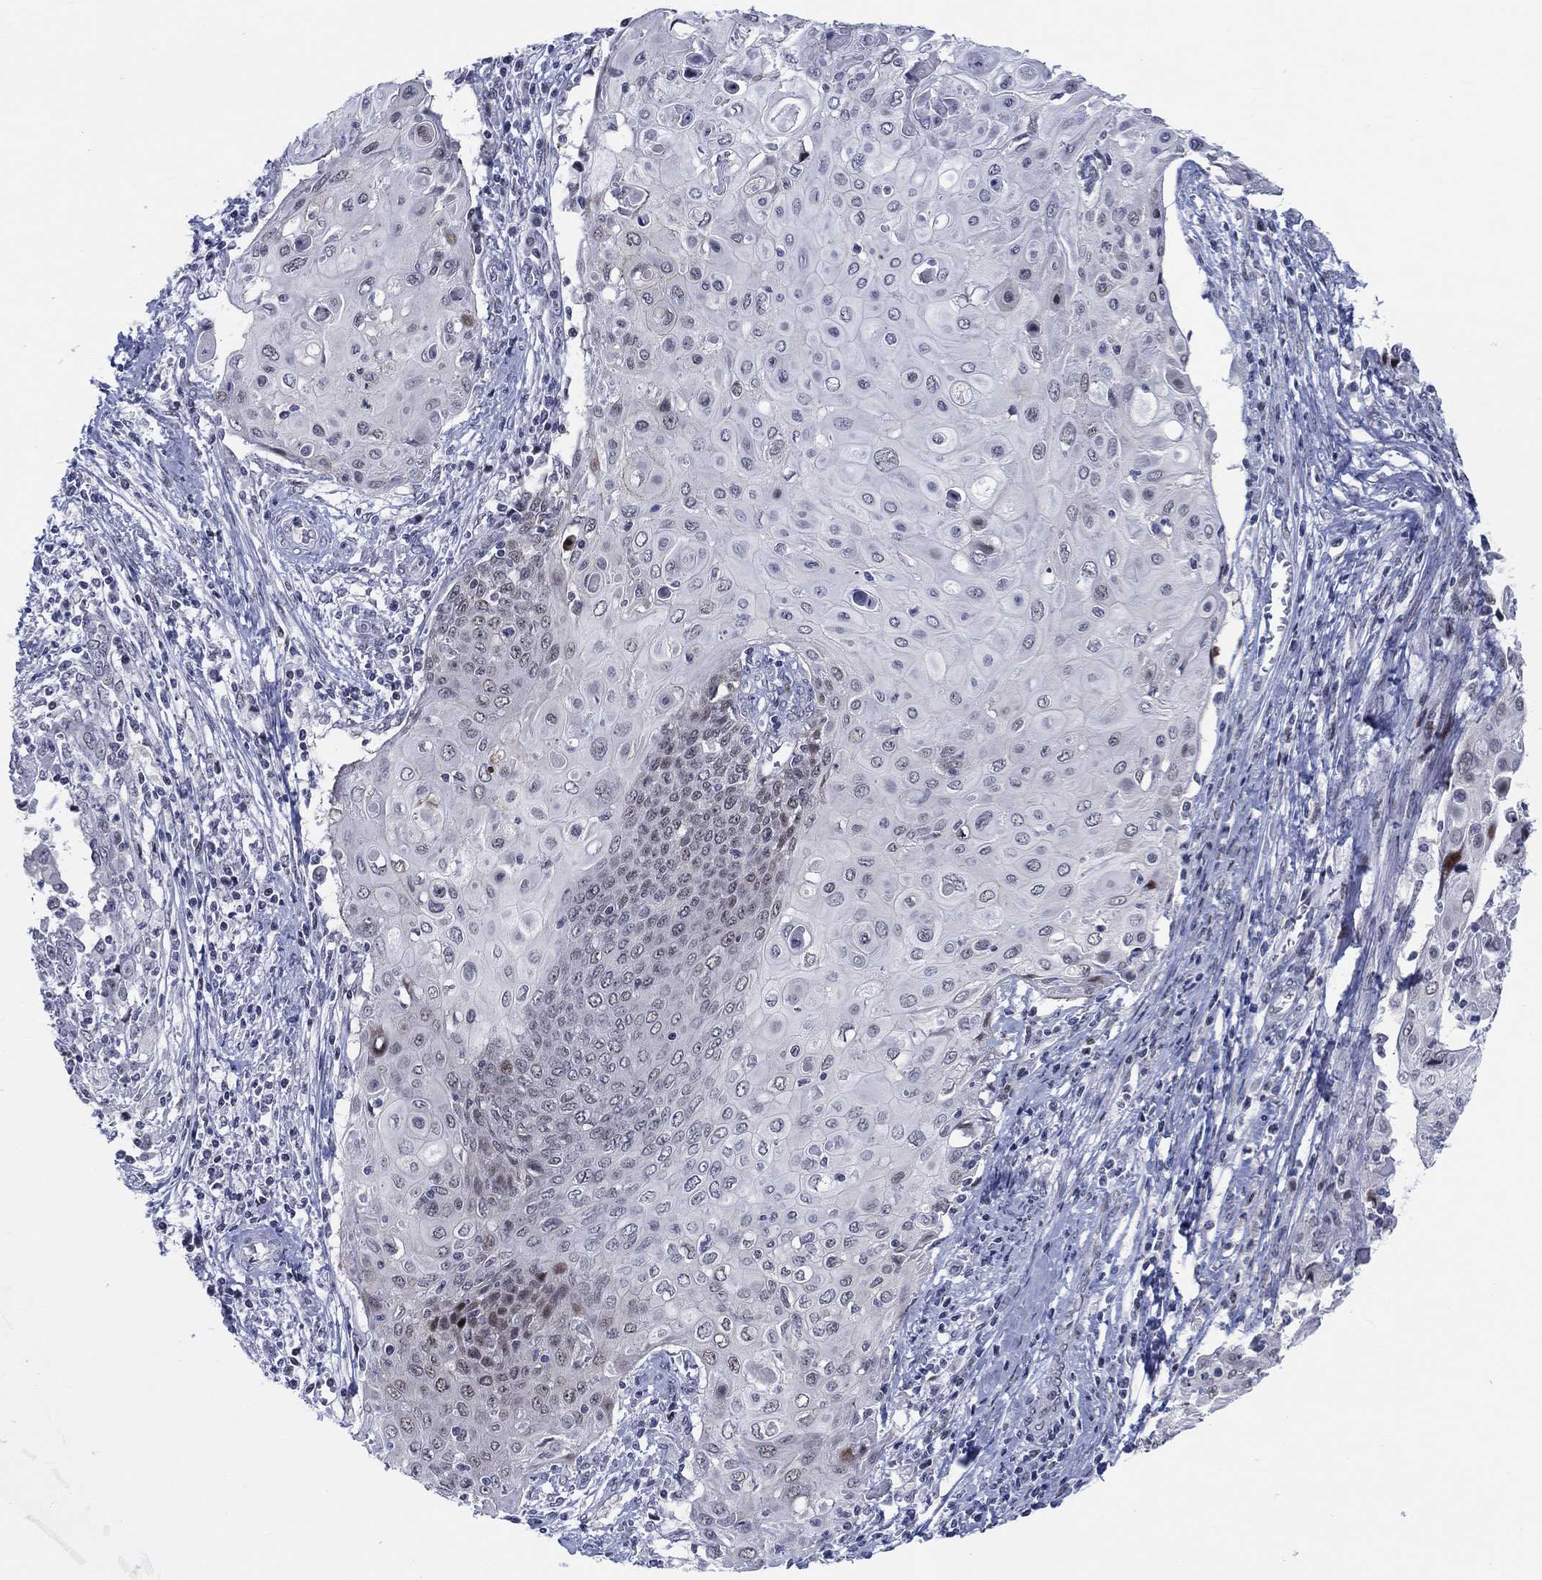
{"staining": {"intensity": "negative", "quantity": "none", "location": "none"}, "tissue": "cervical cancer", "cell_type": "Tumor cells", "image_type": "cancer", "snomed": [{"axis": "morphology", "description": "Squamous cell carcinoma, NOS"}, {"axis": "topography", "description": "Cervix"}], "caption": "Immunohistochemistry photomicrograph of cervical squamous cell carcinoma stained for a protein (brown), which shows no positivity in tumor cells. (Stains: DAB (3,3'-diaminobenzidine) immunohistochemistry (IHC) with hematoxylin counter stain, Microscopy: brightfield microscopy at high magnification).", "gene": "NEU3", "patient": {"sex": "female", "age": 39}}